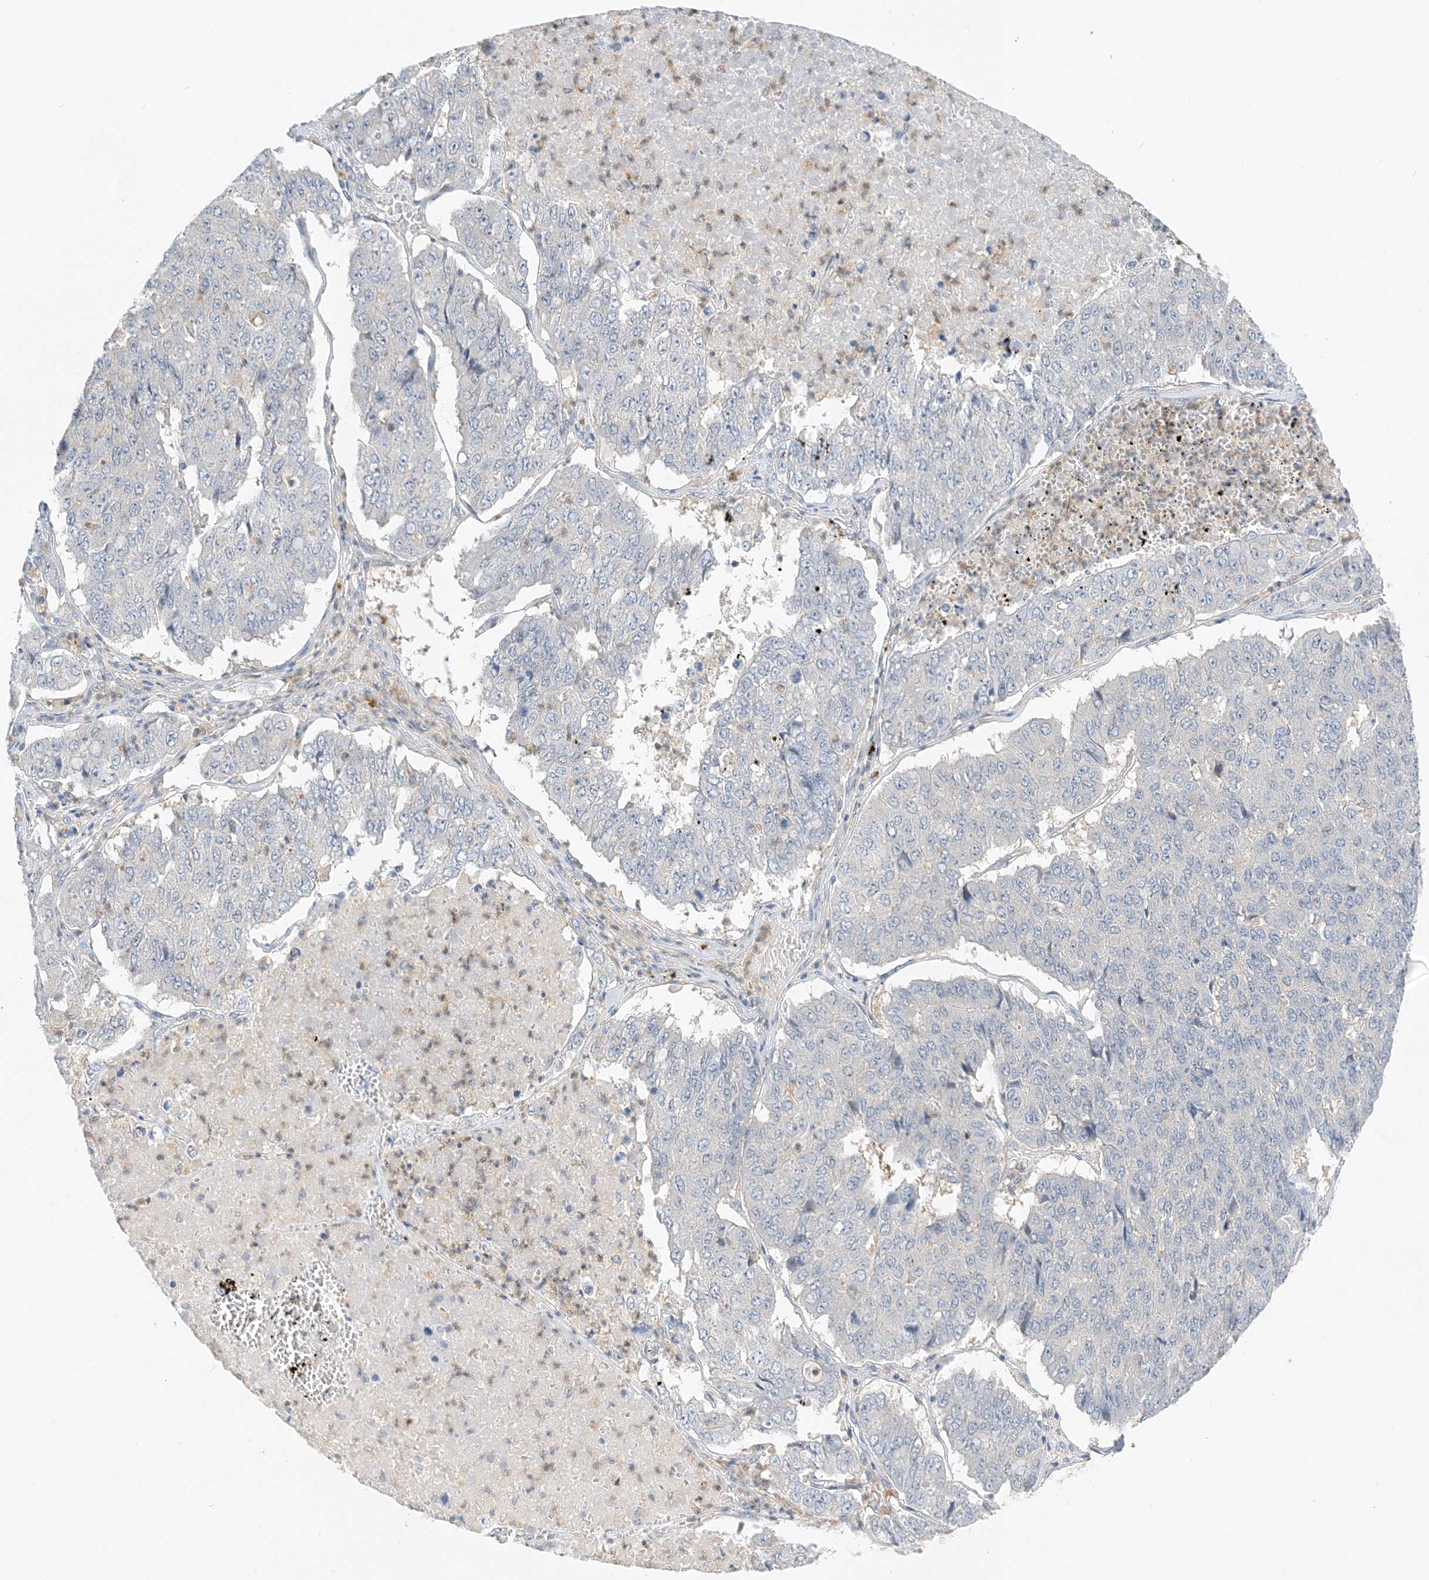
{"staining": {"intensity": "negative", "quantity": "none", "location": "none"}, "tissue": "pancreatic cancer", "cell_type": "Tumor cells", "image_type": "cancer", "snomed": [{"axis": "morphology", "description": "Adenocarcinoma, NOS"}, {"axis": "topography", "description": "Pancreas"}], "caption": "This is an immunohistochemistry (IHC) image of adenocarcinoma (pancreatic). There is no expression in tumor cells.", "gene": "KIFBP", "patient": {"sex": "male", "age": 50}}